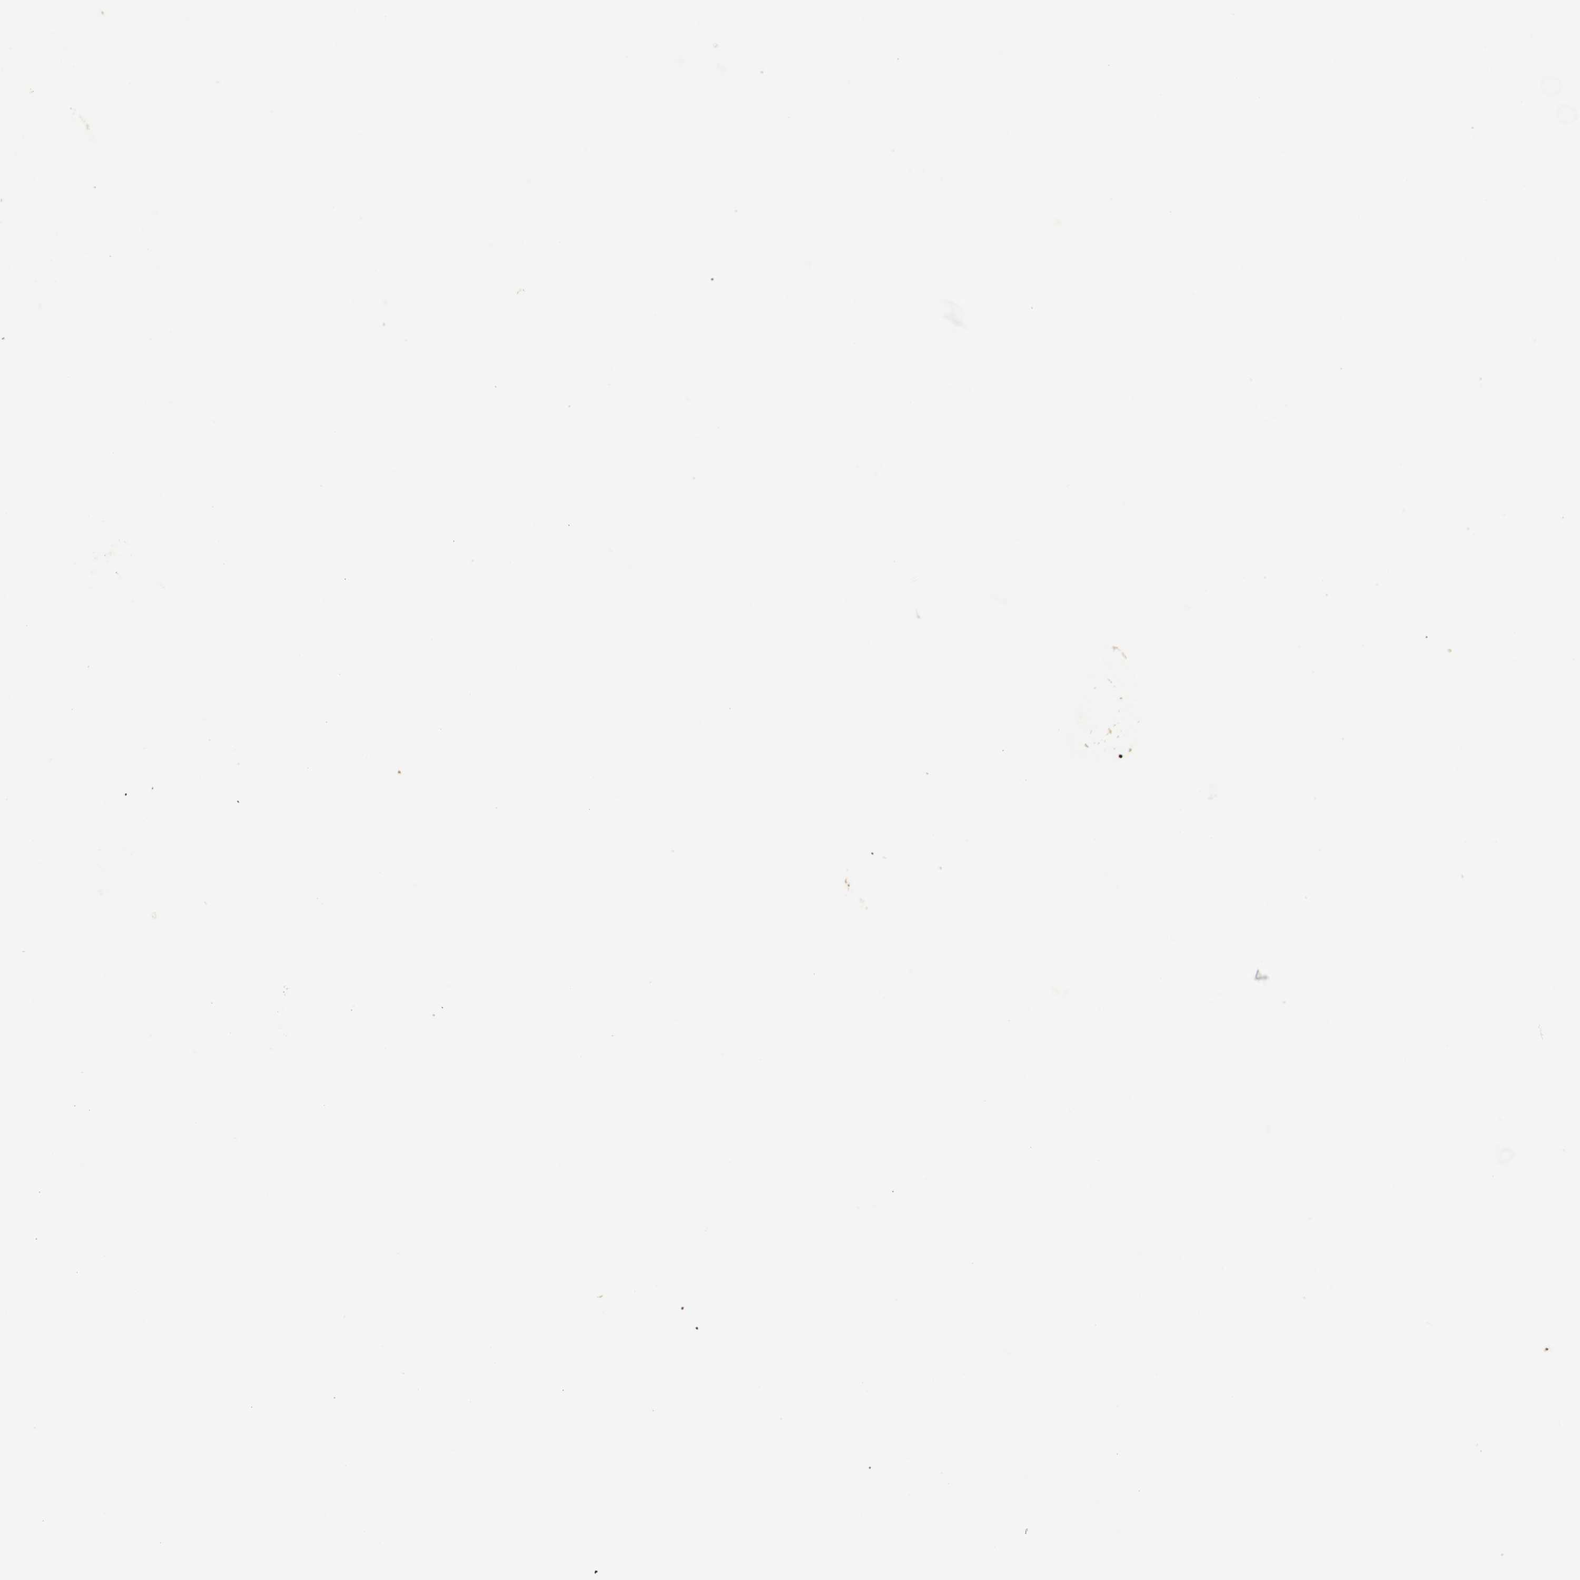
{"staining": {"intensity": "weak", "quantity": "25%-75%", "location": "cytoplasmic/membranous,nuclear"}, "tissue": "ovarian cancer", "cell_type": "Tumor cells", "image_type": "cancer", "snomed": [{"axis": "morphology", "description": "Cystadenocarcinoma, serous, NOS"}, {"axis": "topography", "description": "Soft tissue"}, {"axis": "topography", "description": "Ovary"}], "caption": "Weak cytoplasmic/membranous and nuclear protein positivity is present in approximately 25%-75% of tumor cells in ovarian cancer. (brown staining indicates protein expression, while blue staining denotes nuclei).", "gene": "MYC", "patient": {"sex": "female", "age": 57}}